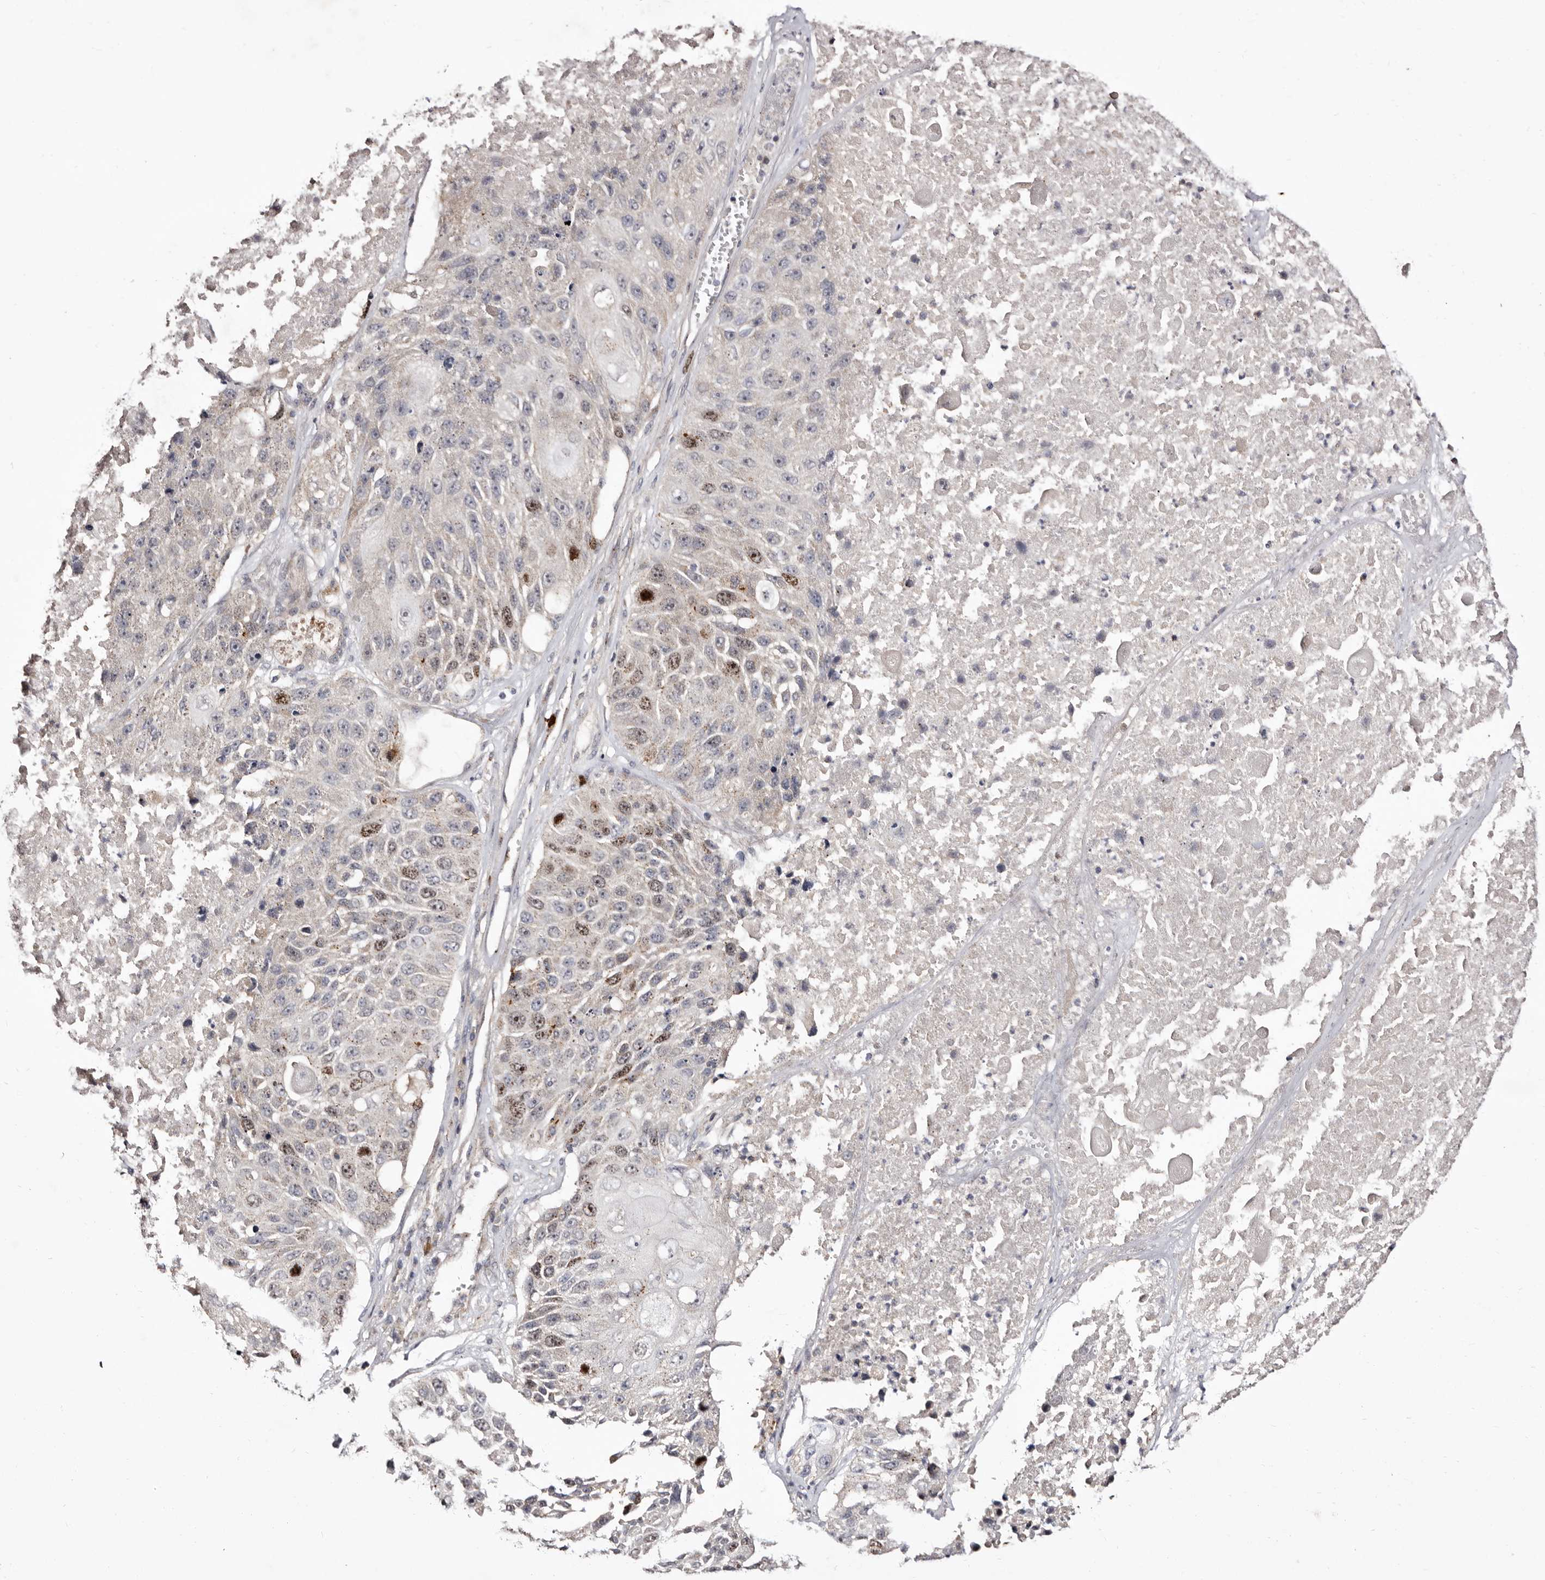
{"staining": {"intensity": "moderate", "quantity": "<25%", "location": "nuclear"}, "tissue": "lung cancer", "cell_type": "Tumor cells", "image_type": "cancer", "snomed": [{"axis": "morphology", "description": "Squamous cell carcinoma, NOS"}, {"axis": "topography", "description": "Lung"}], "caption": "An image of human lung squamous cell carcinoma stained for a protein shows moderate nuclear brown staining in tumor cells.", "gene": "CDCA8", "patient": {"sex": "male", "age": 61}}